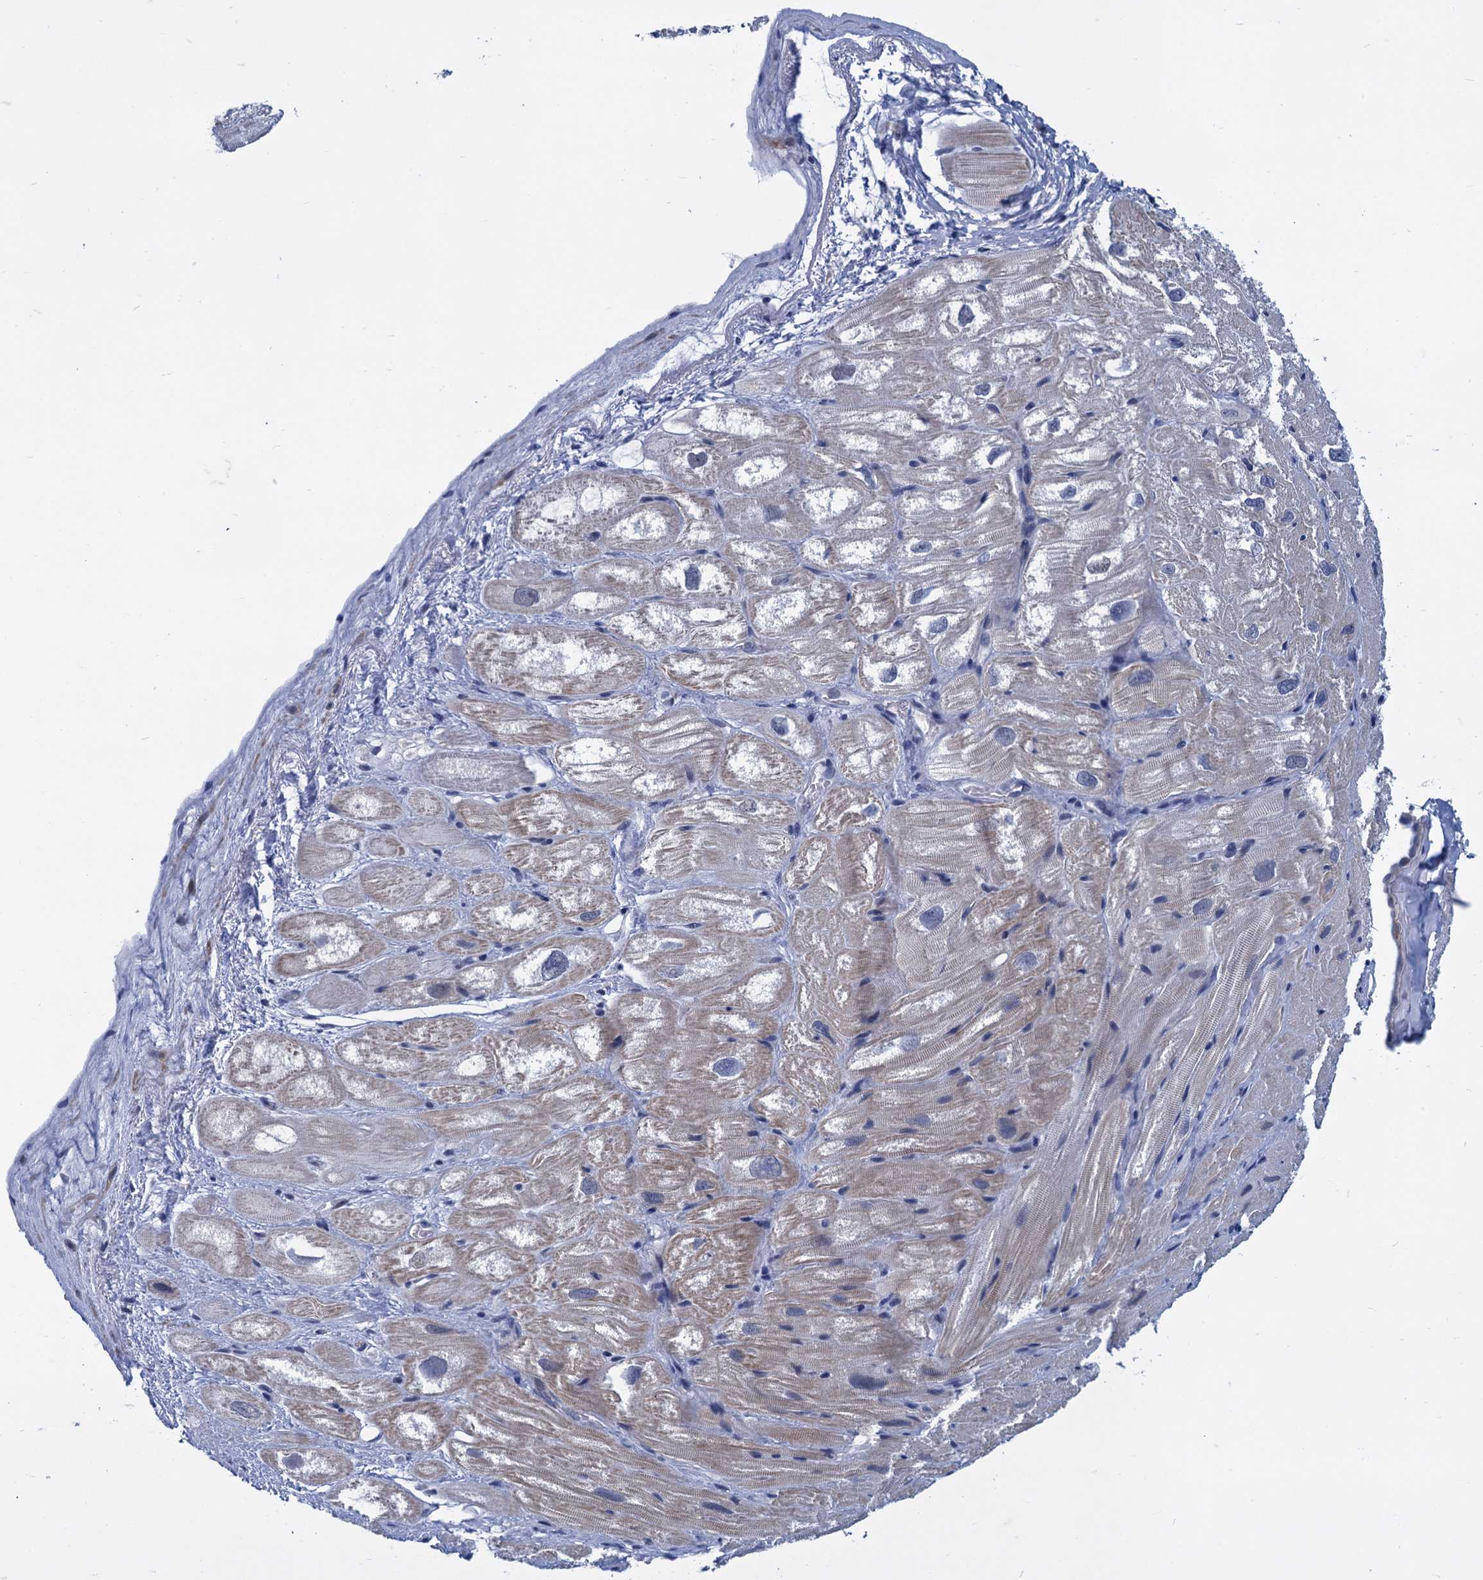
{"staining": {"intensity": "weak", "quantity": "25%-75%", "location": "cytoplasmic/membranous"}, "tissue": "heart muscle", "cell_type": "Cardiomyocytes", "image_type": "normal", "snomed": [{"axis": "morphology", "description": "Normal tissue, NOS"}, {"axis": "topography", "description": "Heart"}], "caption": "Protein staining of benign heart muscle exhibits weak cytoplasmic/membranous positivity in about 25%-75% of cardiomyocytes.", "gene": "GINS3", "patient": {"sex": "male", "age": 50}}